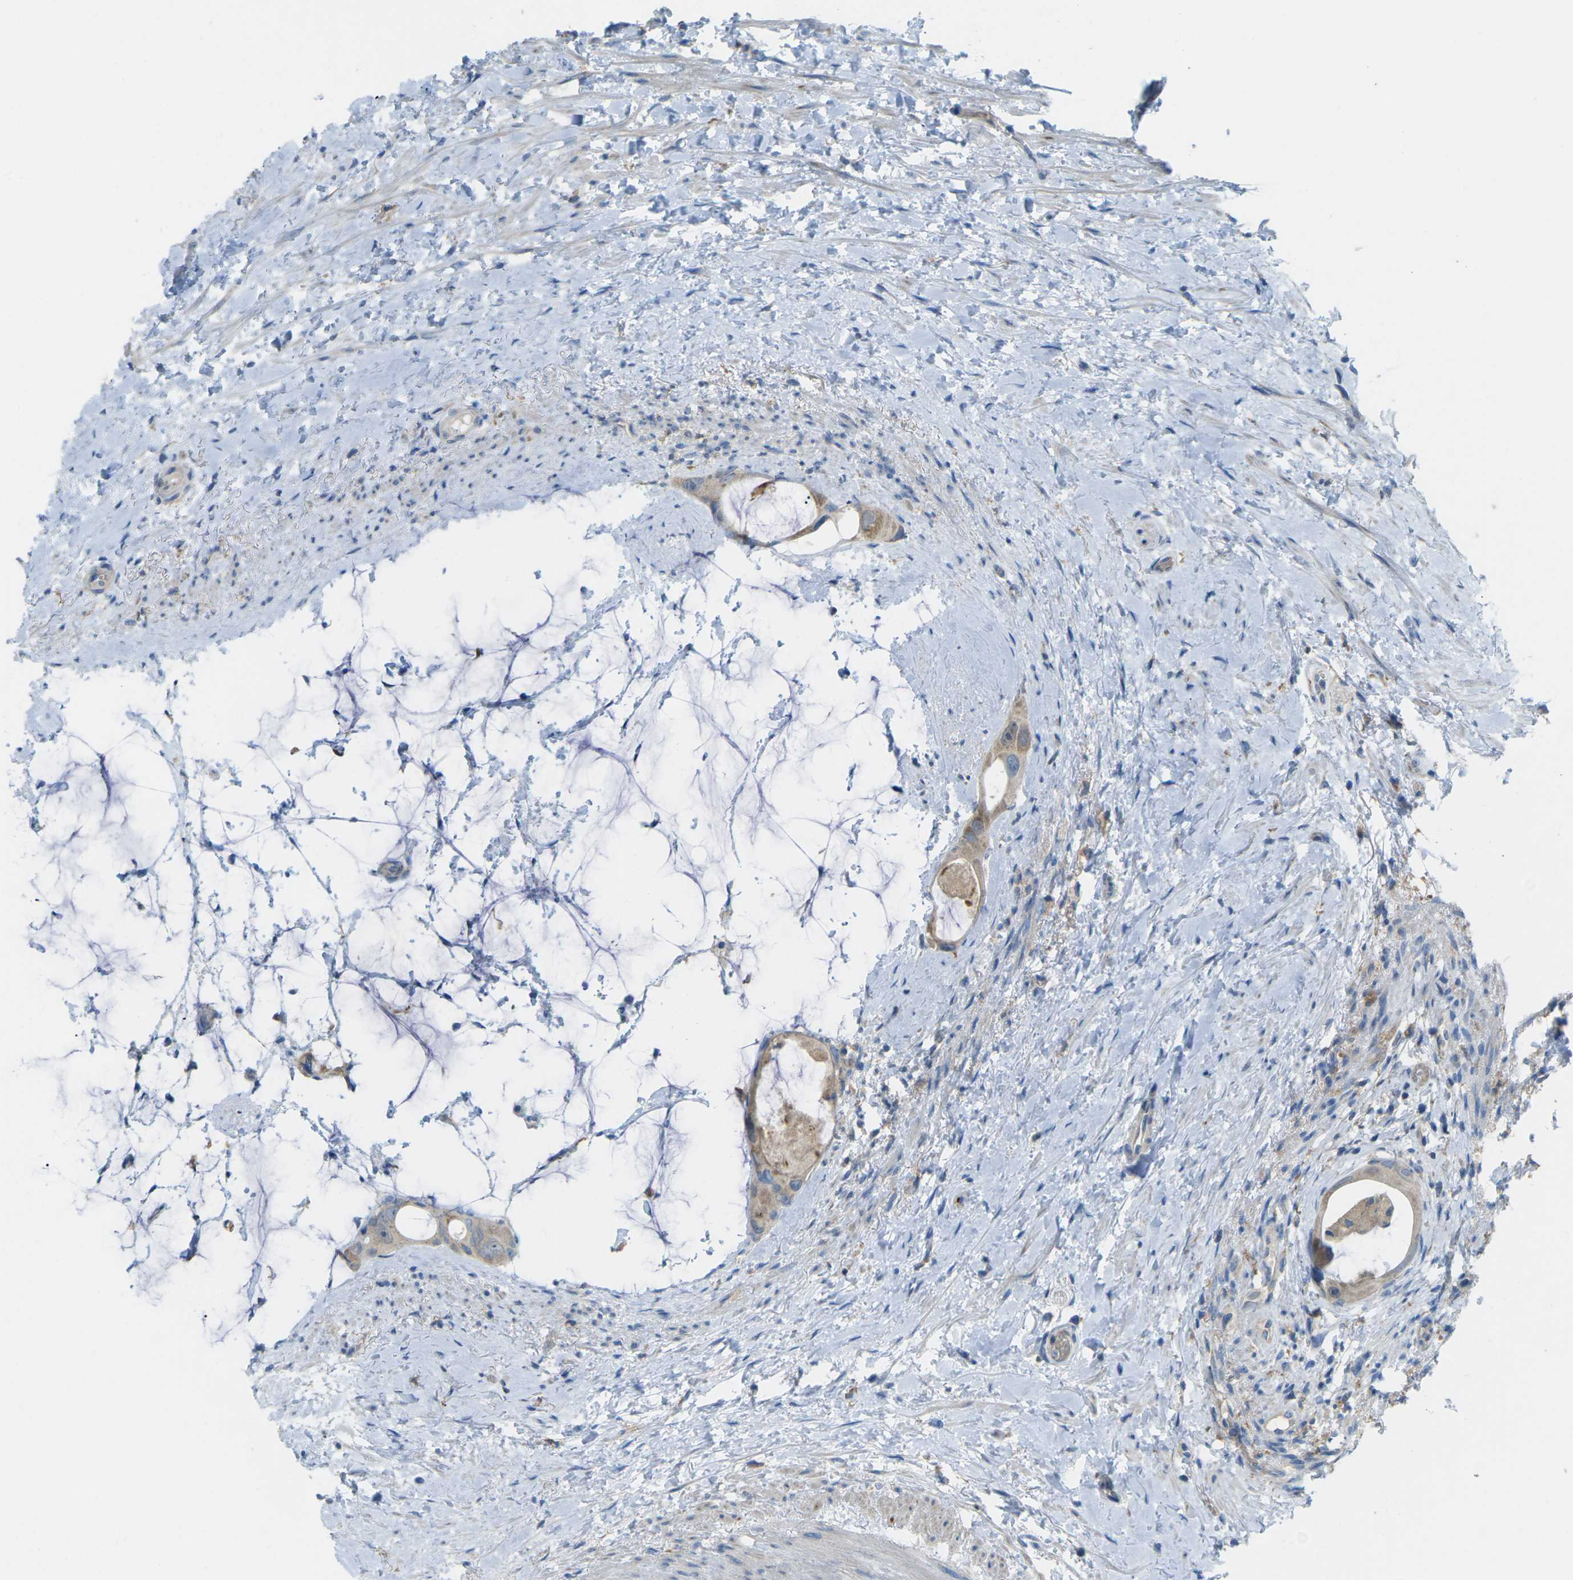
{"staining": {"intensity": "weak", "quantity": ">75%", "location": "cytoplasmic/membranous"}, "tissue": "colorectal cancer", "cell_type": "Tumor cells", "image_type": "cancer", "snomed": [{"axis": "morphology", "description": "Adenocarcinoma, NOS"}, {"axis": "topography", "description": "Rectum"}], "caption": "Colorectal adenocarcinoma stained for a protein shows weak cytoplasmic/membranous positivity in tumor cells.", "gene": "MYLK4", "patient": {"sex": "male", "age": 51}}